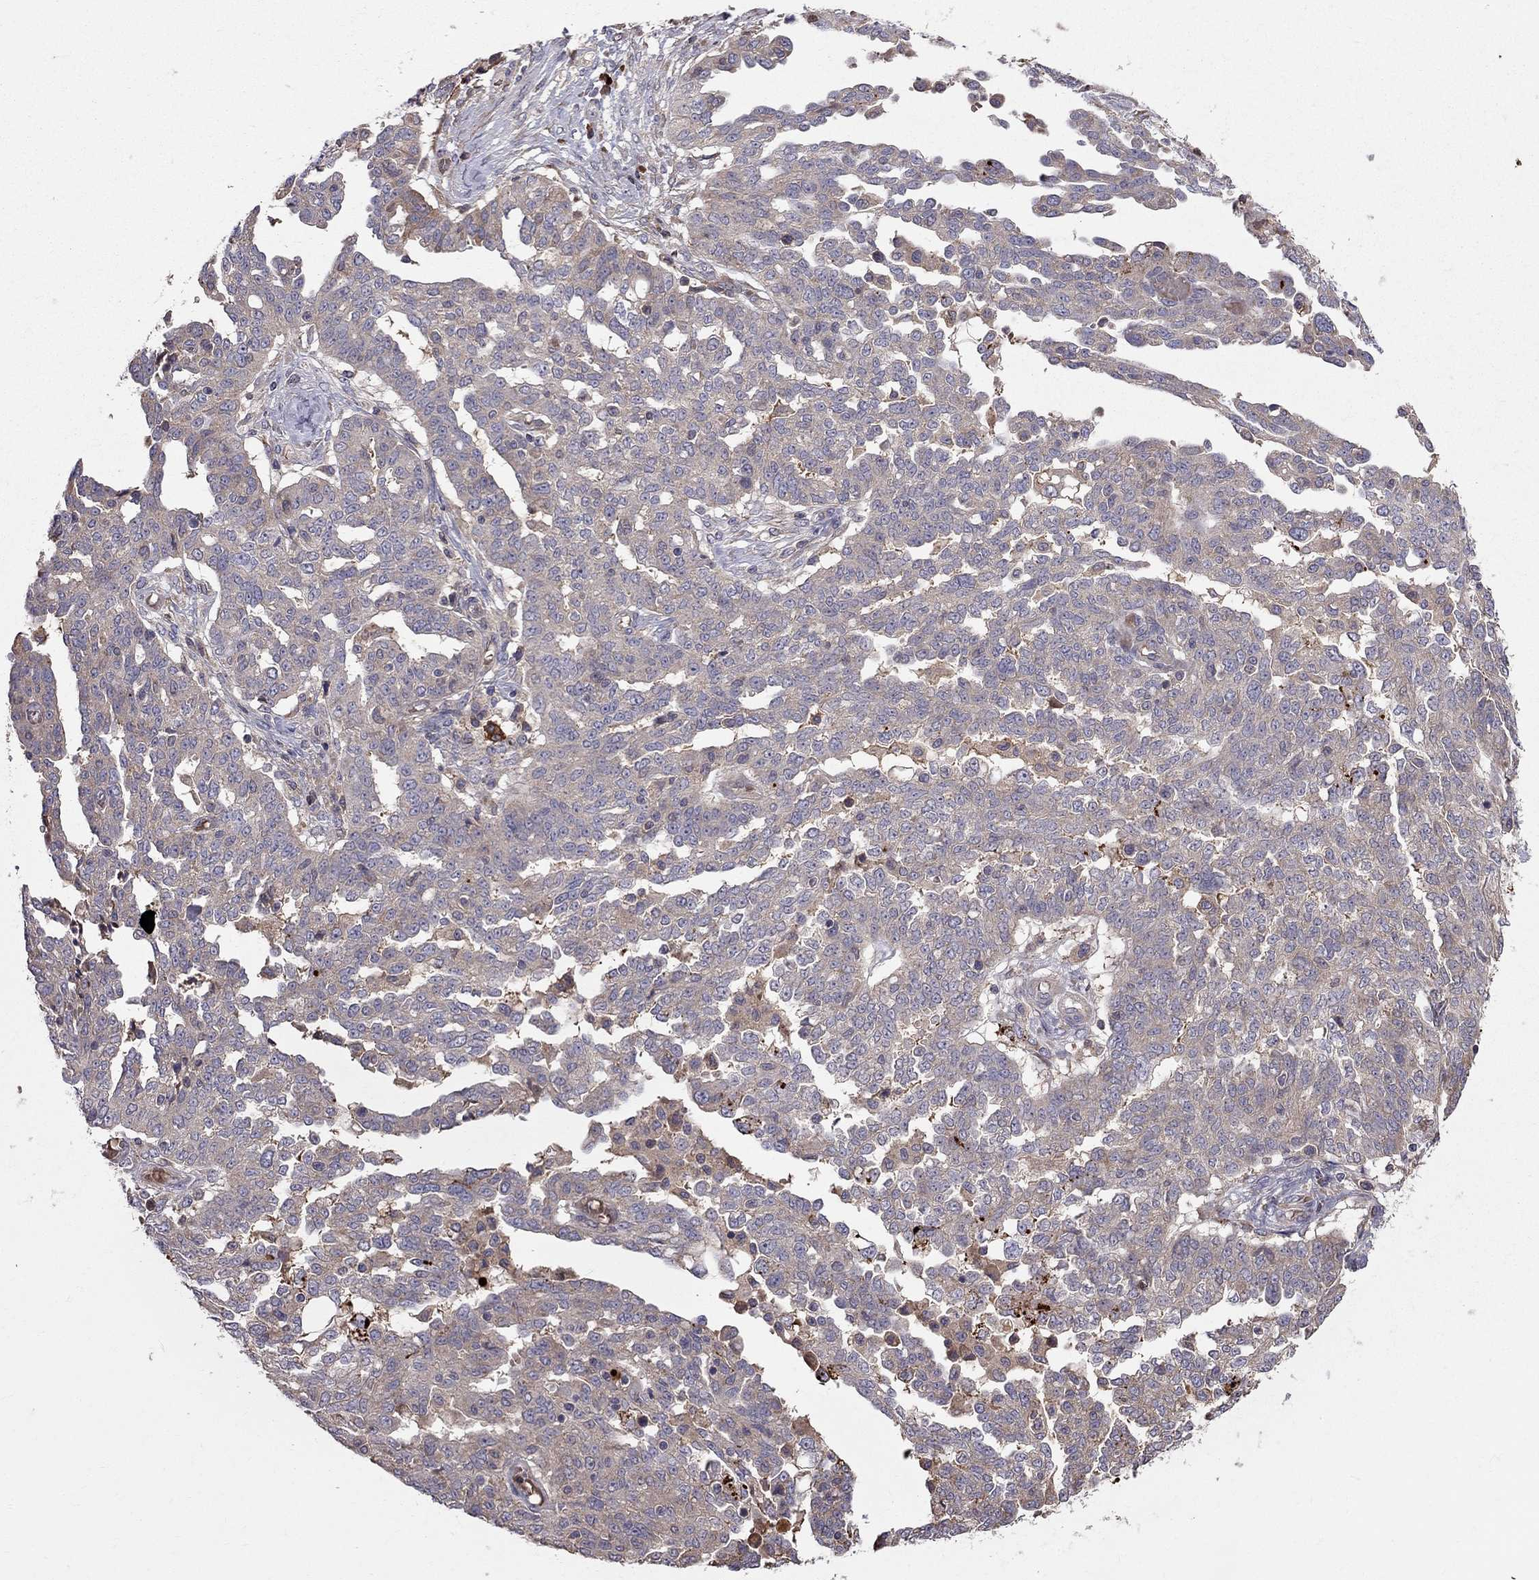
{"staining": {"intensity": "weak", "quantity": "25%-75%", "location": "cytoplasmic/membranous"}, "tissue": "ovarian cancer", "cell_type": "Tumor cells", "image_type": "cancer", "snomed": [{"axis": "morphology", "description": "Cystadenocarcinoma, serous, NOS"}, {"axis": "topography", "description": "Ovary"}], "caption": "Protein expression by IHC reveals weak cytoplasmic/membranous staining in approximately 25%-75% of tumor cells in ovarian serous cystadenocarcinoma.", "gene": "PIK3CG", "patient": {"sex": "female", "age": 67}}